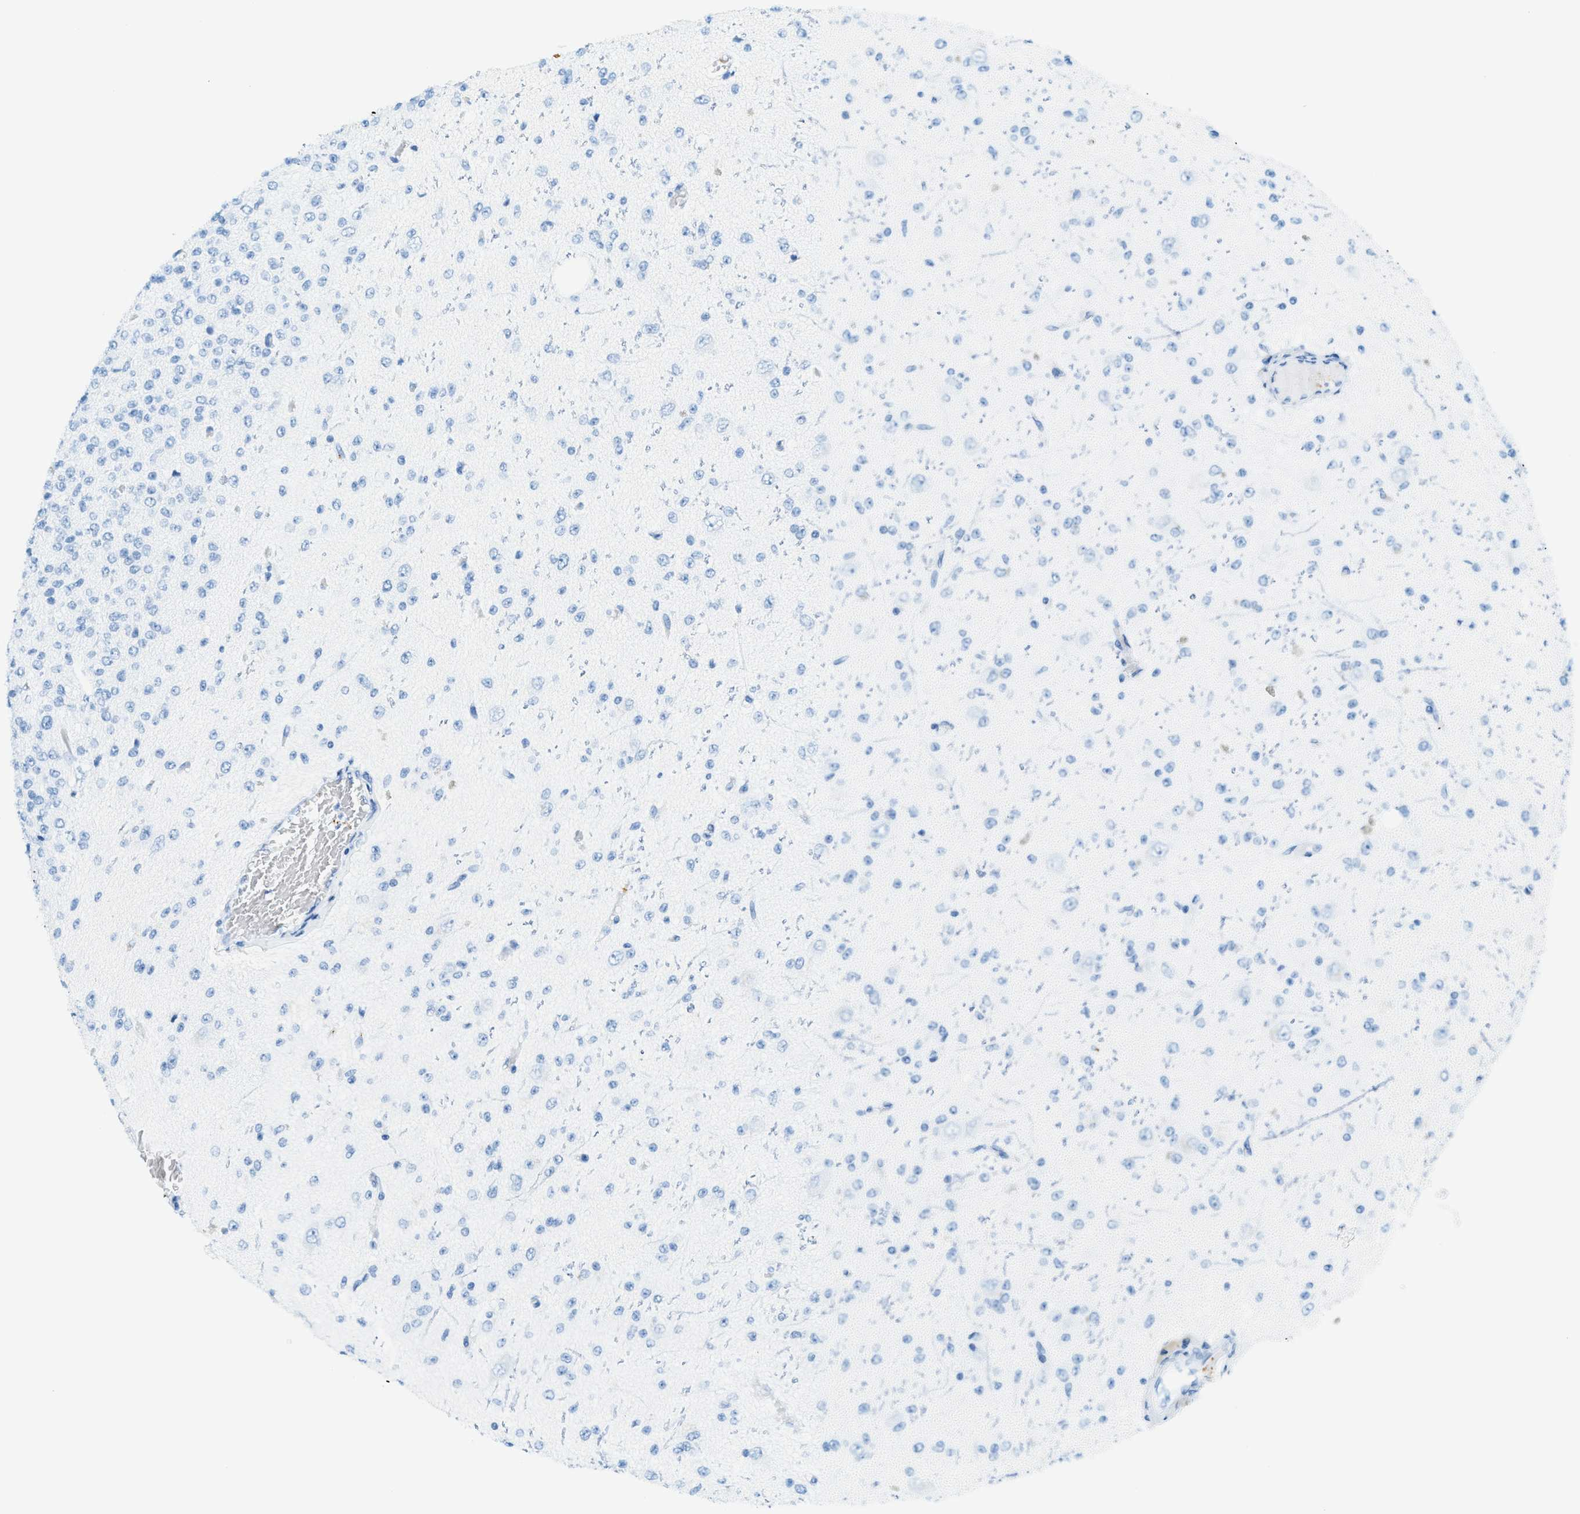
{"staining": {"intensity": "negative", "quantity": "none", "location": "none"}, "tissue": "glioma", "cell_type": "Tumor cells", "image_type": "cancer", "snomed": [{"axis": "morphology", "description": "Glioma, malignant, High grade"}, {"axis": "topography", "description": "pancreas cauda"}], "caption": "Histopathology image shows no protein positivity in tumor cells of high-grade glioma (malignant) tissue.", "gene": "PPBP", "patient": {"sex": "male", "age": 60}}